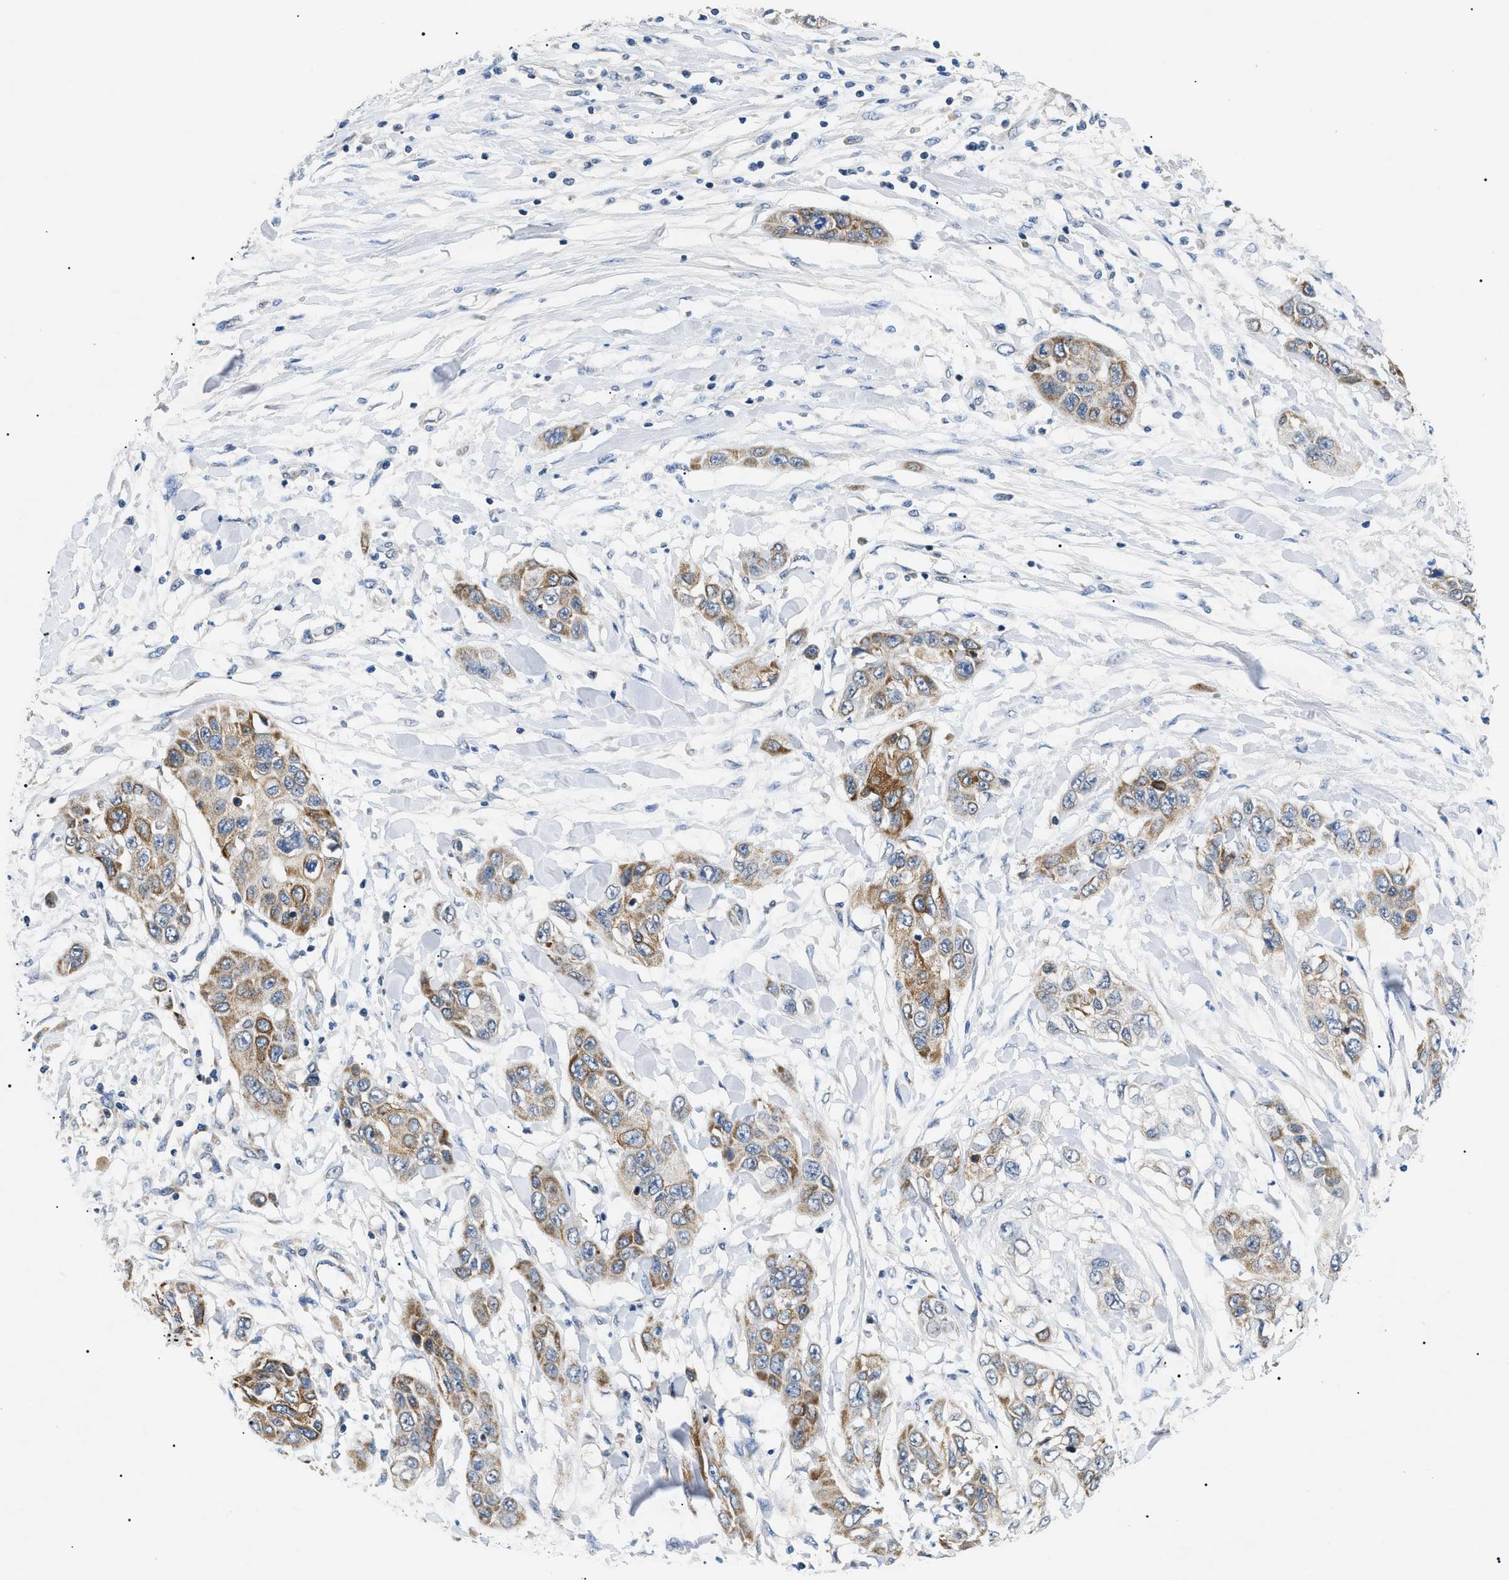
{"staining": {"intensity": "moderate", "quantity": ">75%", "location": "cytoplasmic/membranous"}, "tissue": "pancreatic cancer", "cell_type": "Tumor cells", "image_type": "cancer", "snomed": [{"axis": "morphology", "description": "Adenocarcinoma, NOS"}, {"axis": "topography", "description": "Pancreas"}], "caption": "The image reveals staining of adenocarcinoma (pancreatic), revealing moderate cytoplasmic/membranous protein expression (brown color) within tumor cells. The staining was performed using DAB (3,3'-diaminobenzidine) to visualize the protein expression in brown, while the nuclei were stained in blue with hematoxylin (Magnification: 20x).", "gene": "TOMM6", "patient": {"sex": "female", "age": 70}}